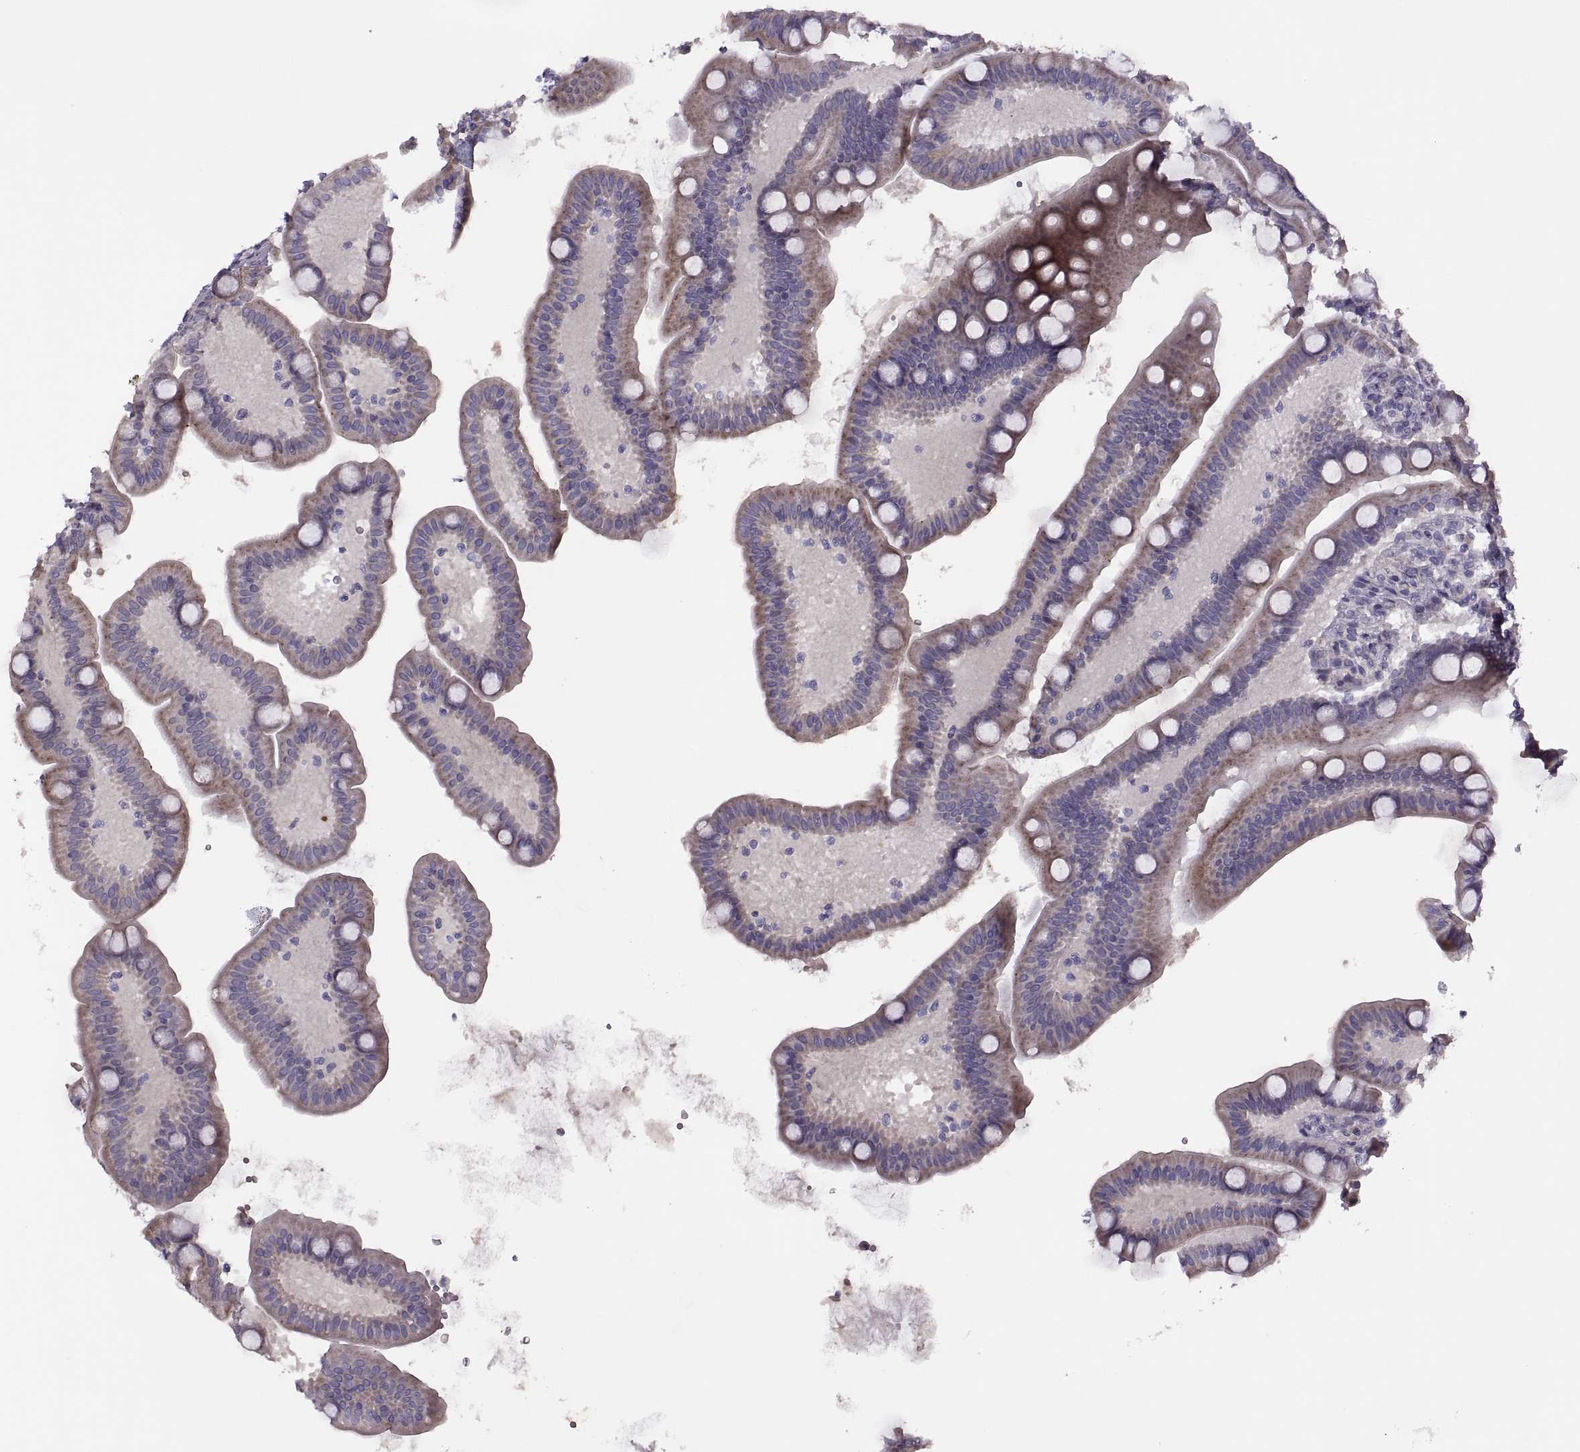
{"staining": {"intensity": "moderate", "quantity": "<25%", "location": "cytoplasmic/membranous"}, "tissue": "small intestine", "cell_type": "Glandular cells", "image_type": "normal", "snomed": [{"axis": "morphology", "description": "Normal tissue, NOS"}, {"axis": "topography", "description": "Small intestine"}], "caption": "An image of human small intestine stained for a protein displays moderate cytoplasmic/membranous brown staining in glandular cells.", "gene": "RIPK4", "patient": {"sex": "male", "age": 66}}